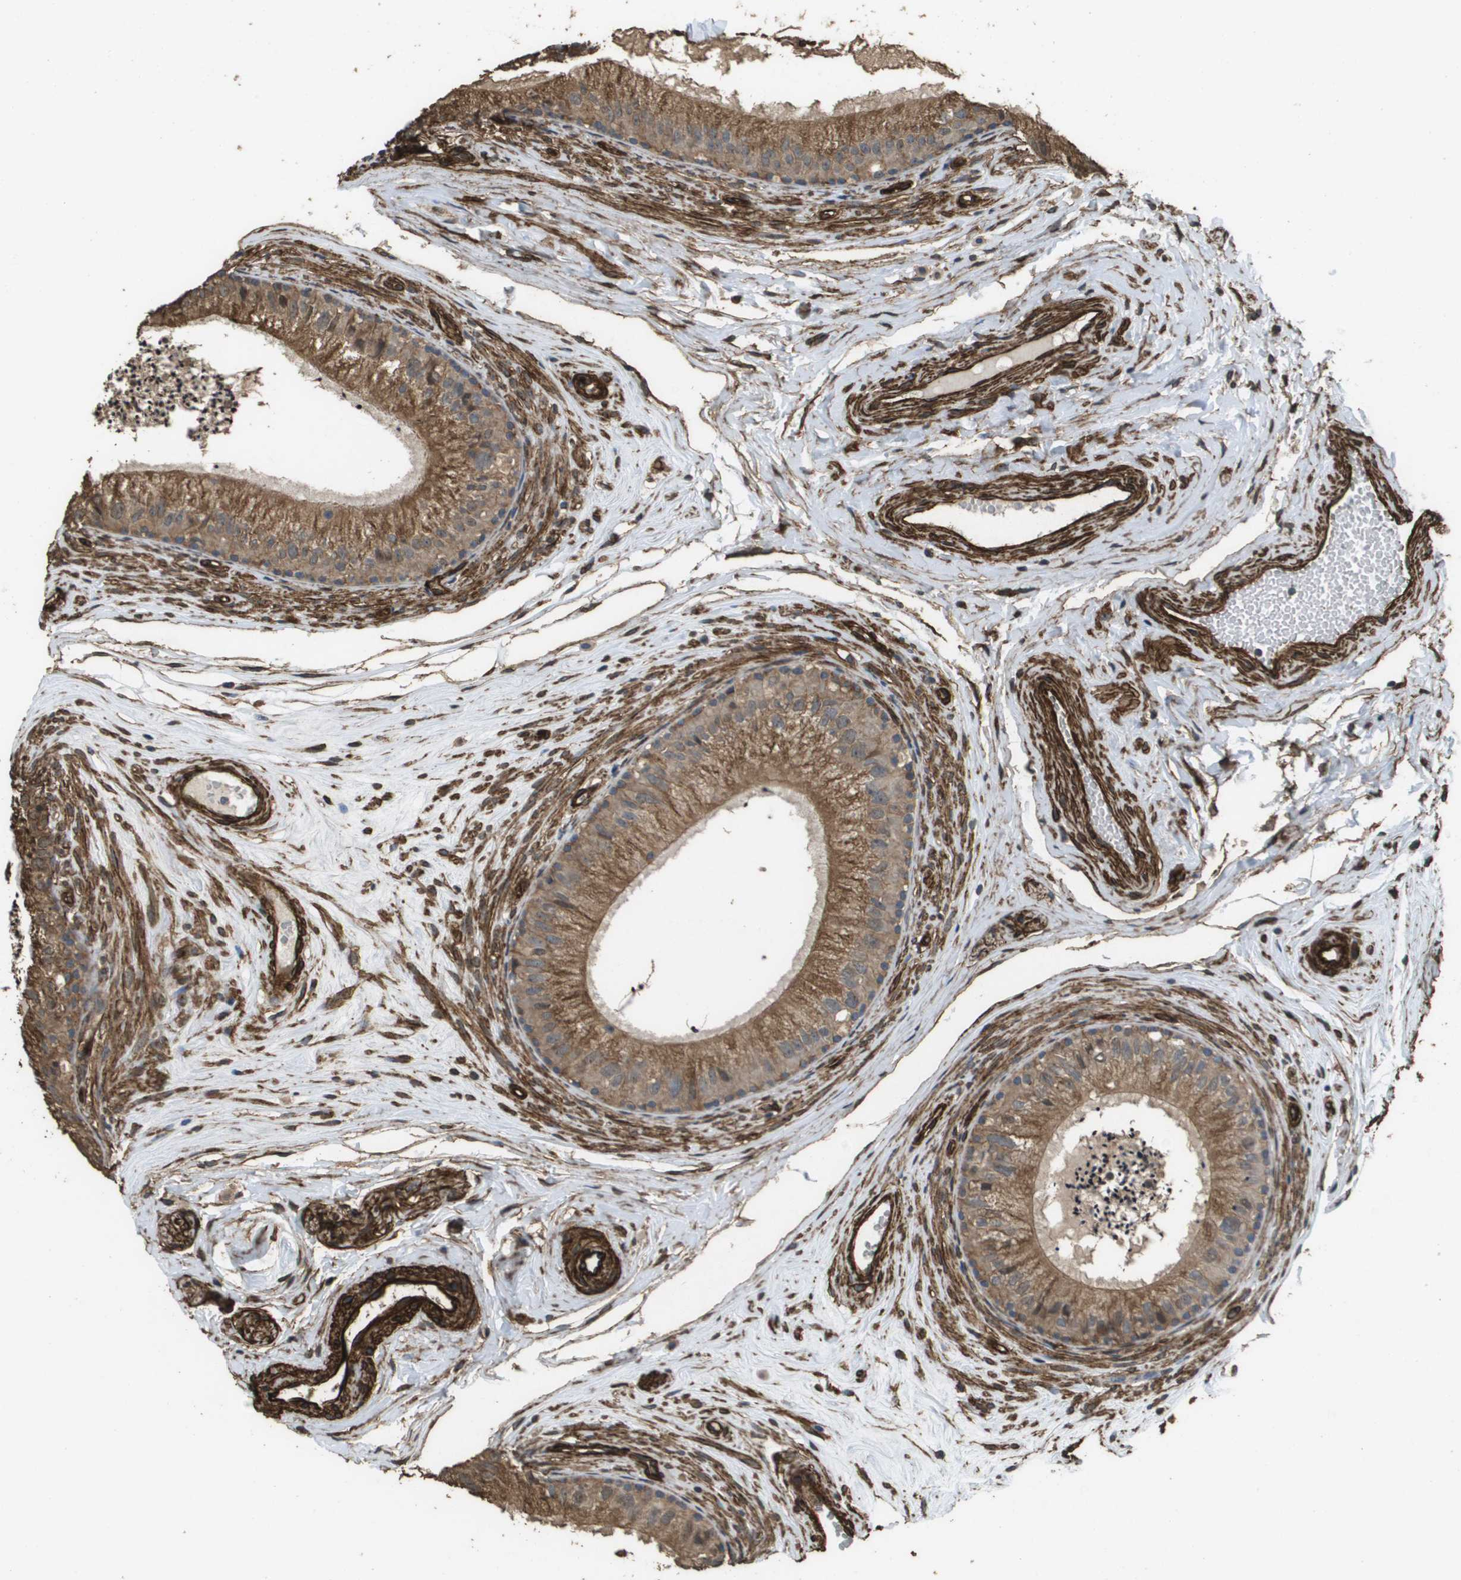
{"staining": {"intensity": "moderate", "quantity": ">75%", "location": "cytoplasmic/membranous,nuclear"}, "tissue": "epididymis", "cell_type": "Glandular cells", "image_type": "normal", "snomed": [{"axis": "morphology", "description": "Normal tissue, NOS"}, {"axis": "topography", "description": "Epididymis"}], "caption": "The photomicrograph shows immunohistochemical staining of normal epididymis. There is moderate cytoplasmic/membranous,nuclear staining is present in approximately >75% of glandular cells. (brown staining indicates protein expression, while blue staining denotes nuclei).", "gene": "AAMP", "patient": {"sex": "male", "age": 56}}